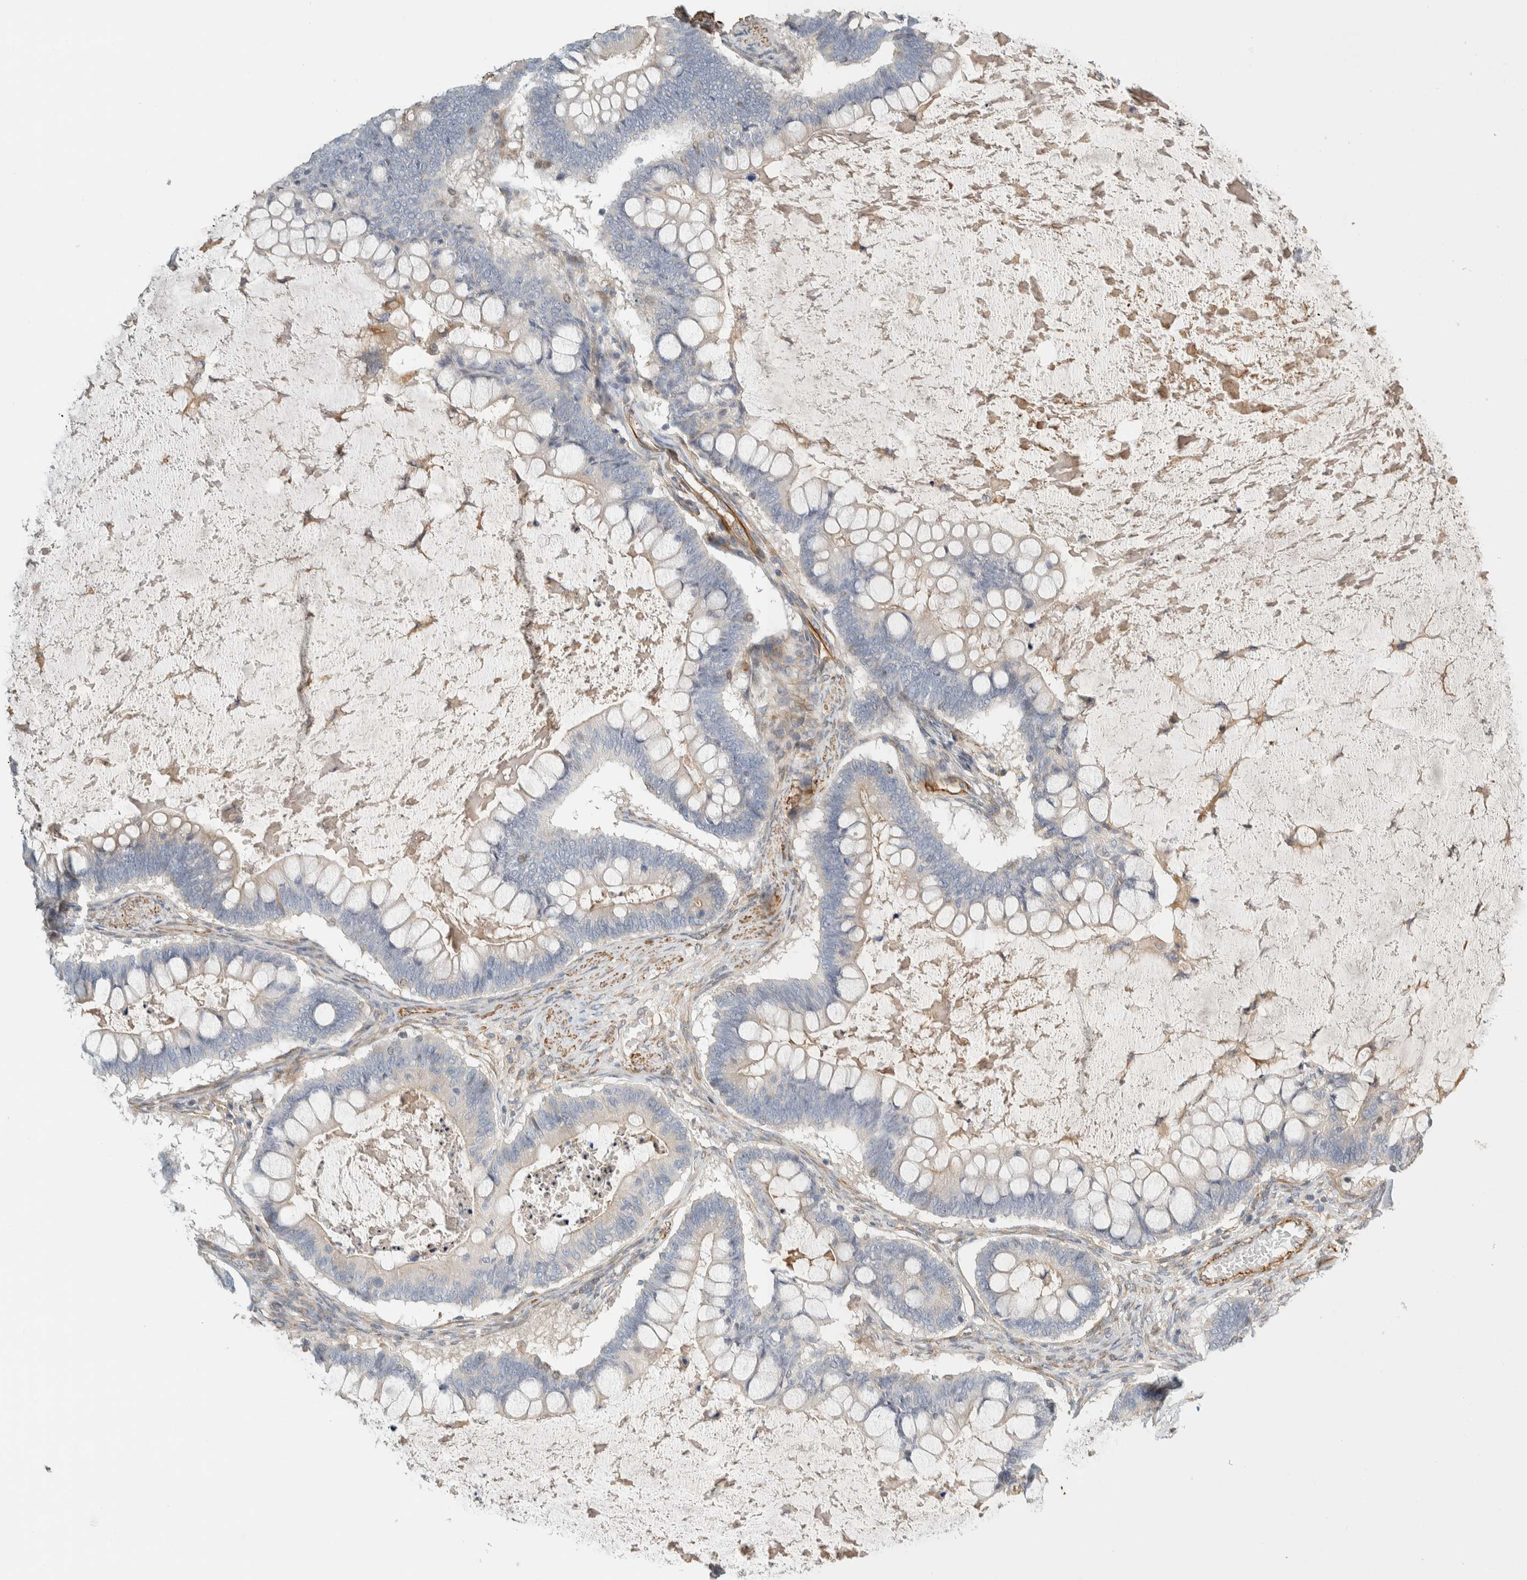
{"staining": {"intensity": "negative", "quantity": "none", "location": "none"}, "tissue": "ovarian cancer", "cell_type": "Tumor cells", "image_type": "cancer", "snomed": [{"axis": "morphology", "description": "Cystadenocarcinoma, mucinous, NOS"}, {"axis": "topography", "description": "Ovary"}], "caption": "Tumor cells show no significant positivity in mucinous cystadenocarcinoma (ovarian).", "gene": "CDR2", "patient": {"sex": "female", "age": 61}}